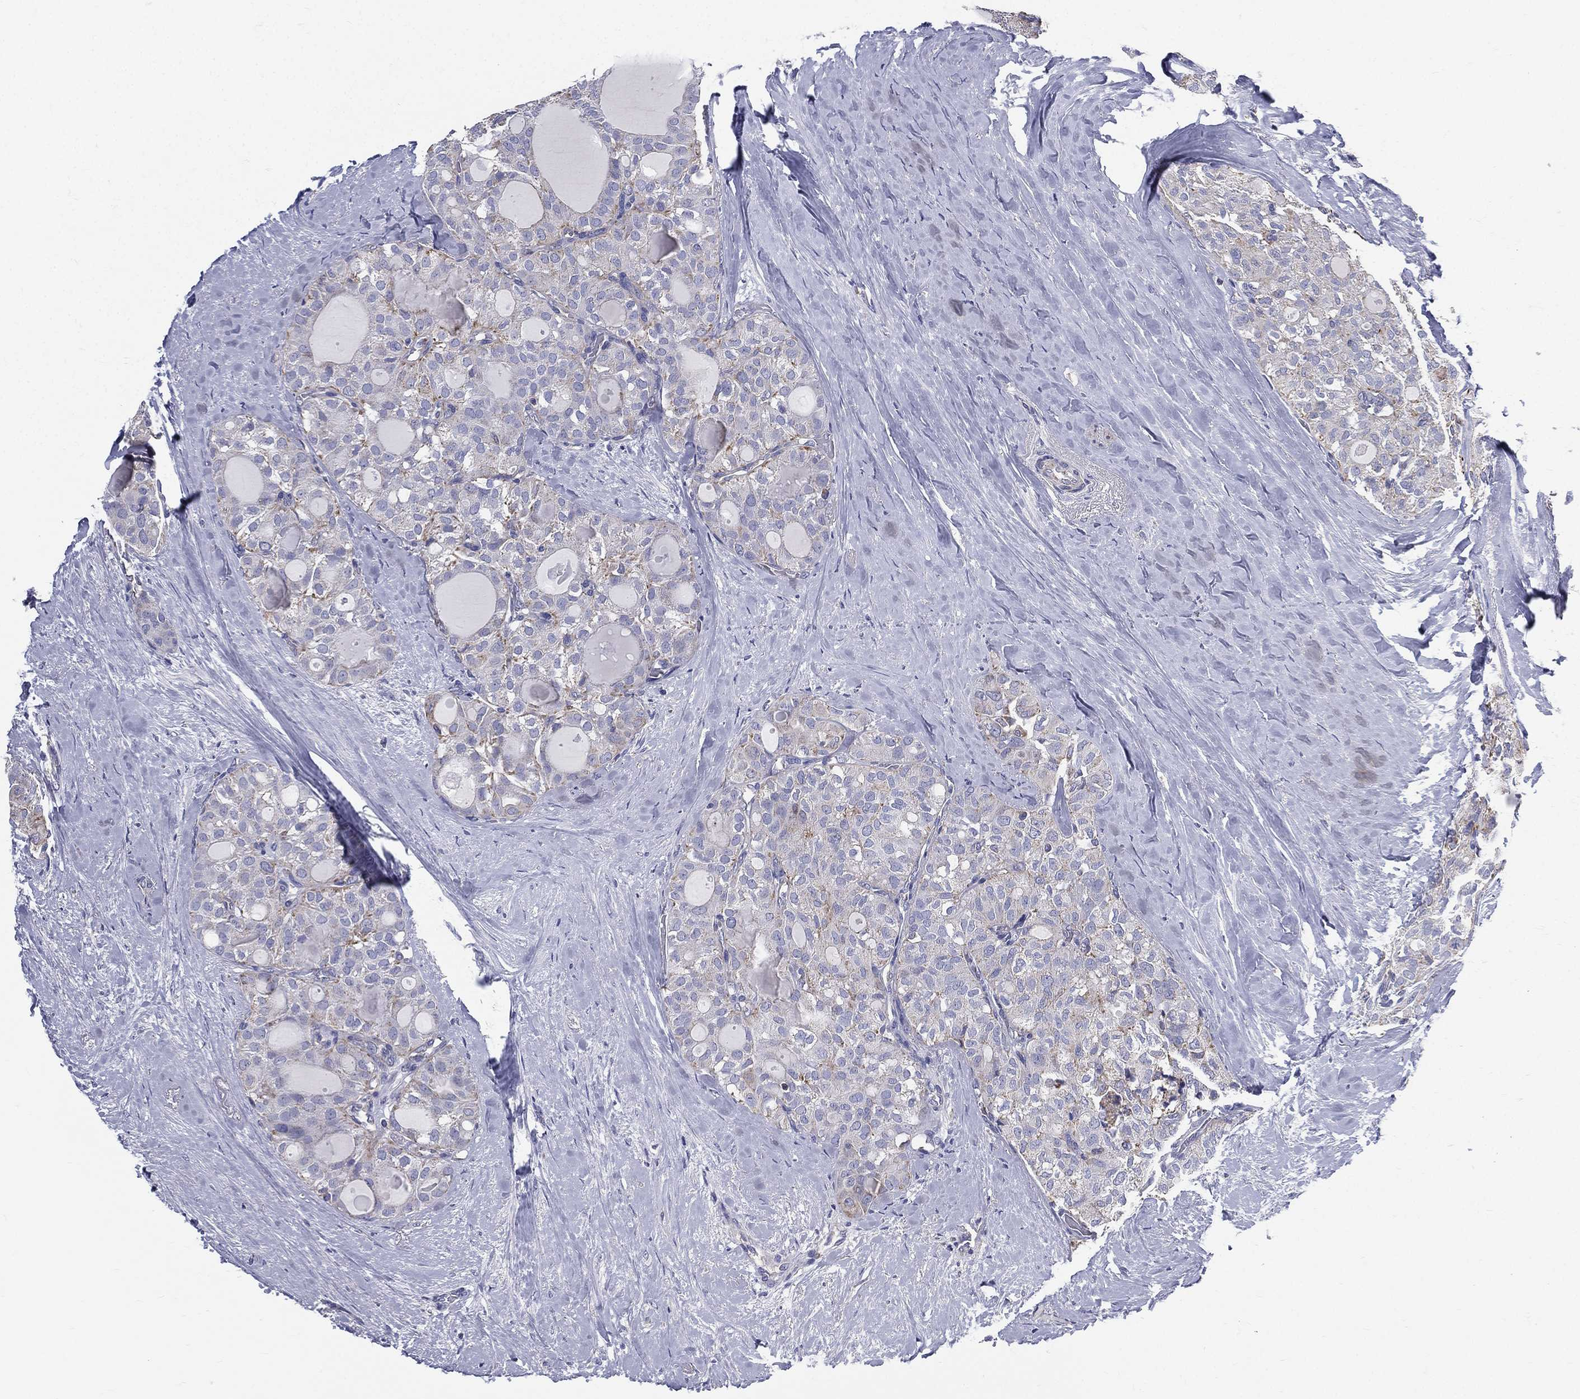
{"staining": {"intensity": "weak", "quantity": "<25%", "location": "cytoplasmic/membranous"}, "tissue": "thyroid cancer", "cell_type": "Tumor cells", "image_type": "cancer", "snomed": [{"axis": "morphology", "description": "Follicular adenoma carcinoma, NOS"}, {"axis": "topography", "description": "Thyroid gland"}], "caption": "DAB immunohistochemical staining of thyroid cancer (follicular adenoma carcinoma) demonstrates no significant staining in tumor cells.", "gene": "PWWP3A", "patient": {"sex": "male", "age": 75}}